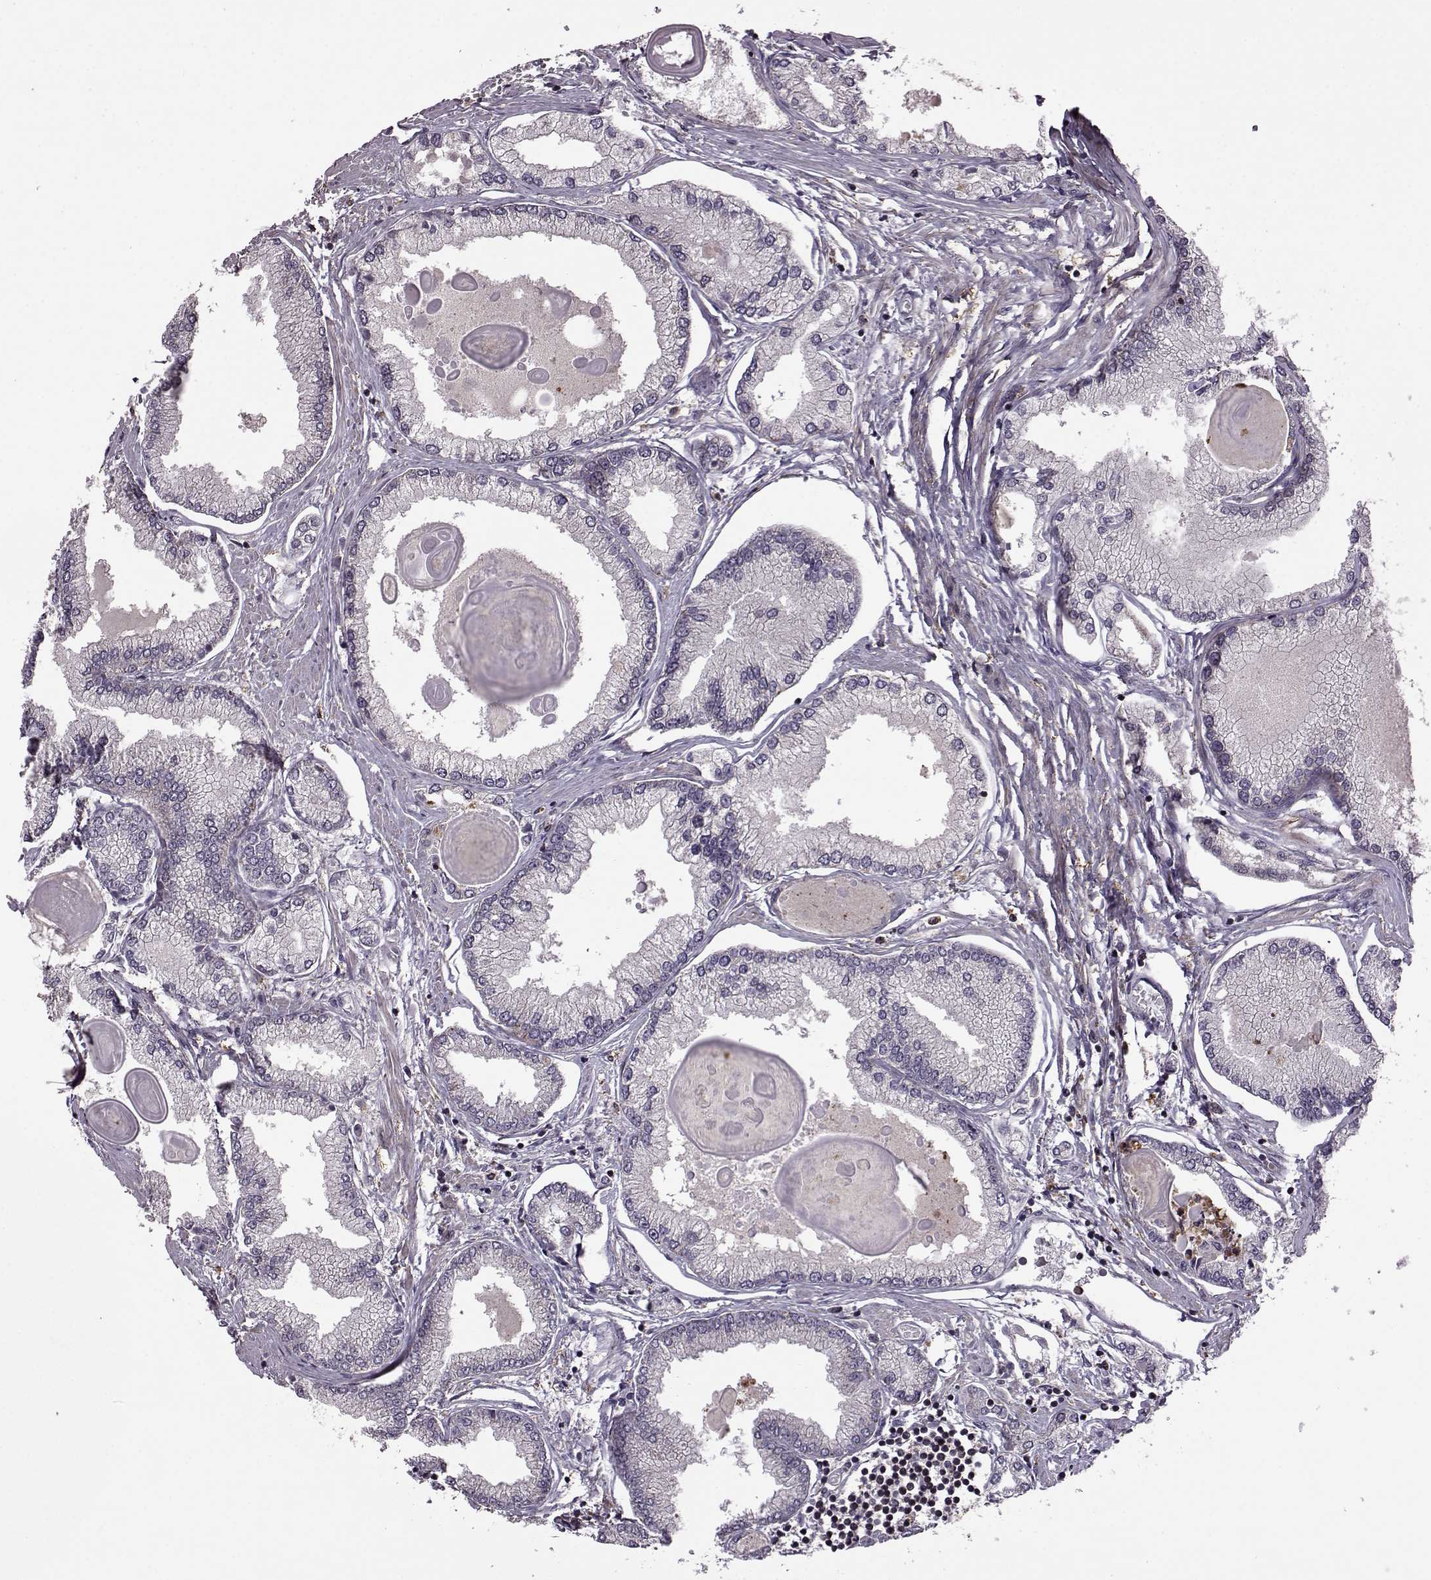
{"staining": {"intensity": "negative", "quantity": "none", "location": "none"}, "tissue": "prostate cancer", "cell_type": "Tumor cells", "image_type": "cancer", "snomed": [{"axis": "morphology", "description": "Adenocarcinoma, High grade"}, {"axis": "topography", "description": "Prostate"}], "caption": "Adenocarcinoma (high-grade) (prostate) was stained to show a protein in brown. There is no significant positivity in tumor cells. The staining was performed using DAB (3,3'-diaminobenzidine) to visualize the protein expression in brown, while the nuclei were stained in blue with hematoxylin (Magnification: 20x).", "gene": "TRMU", "patient": {"sex": "male", "age": 68}}